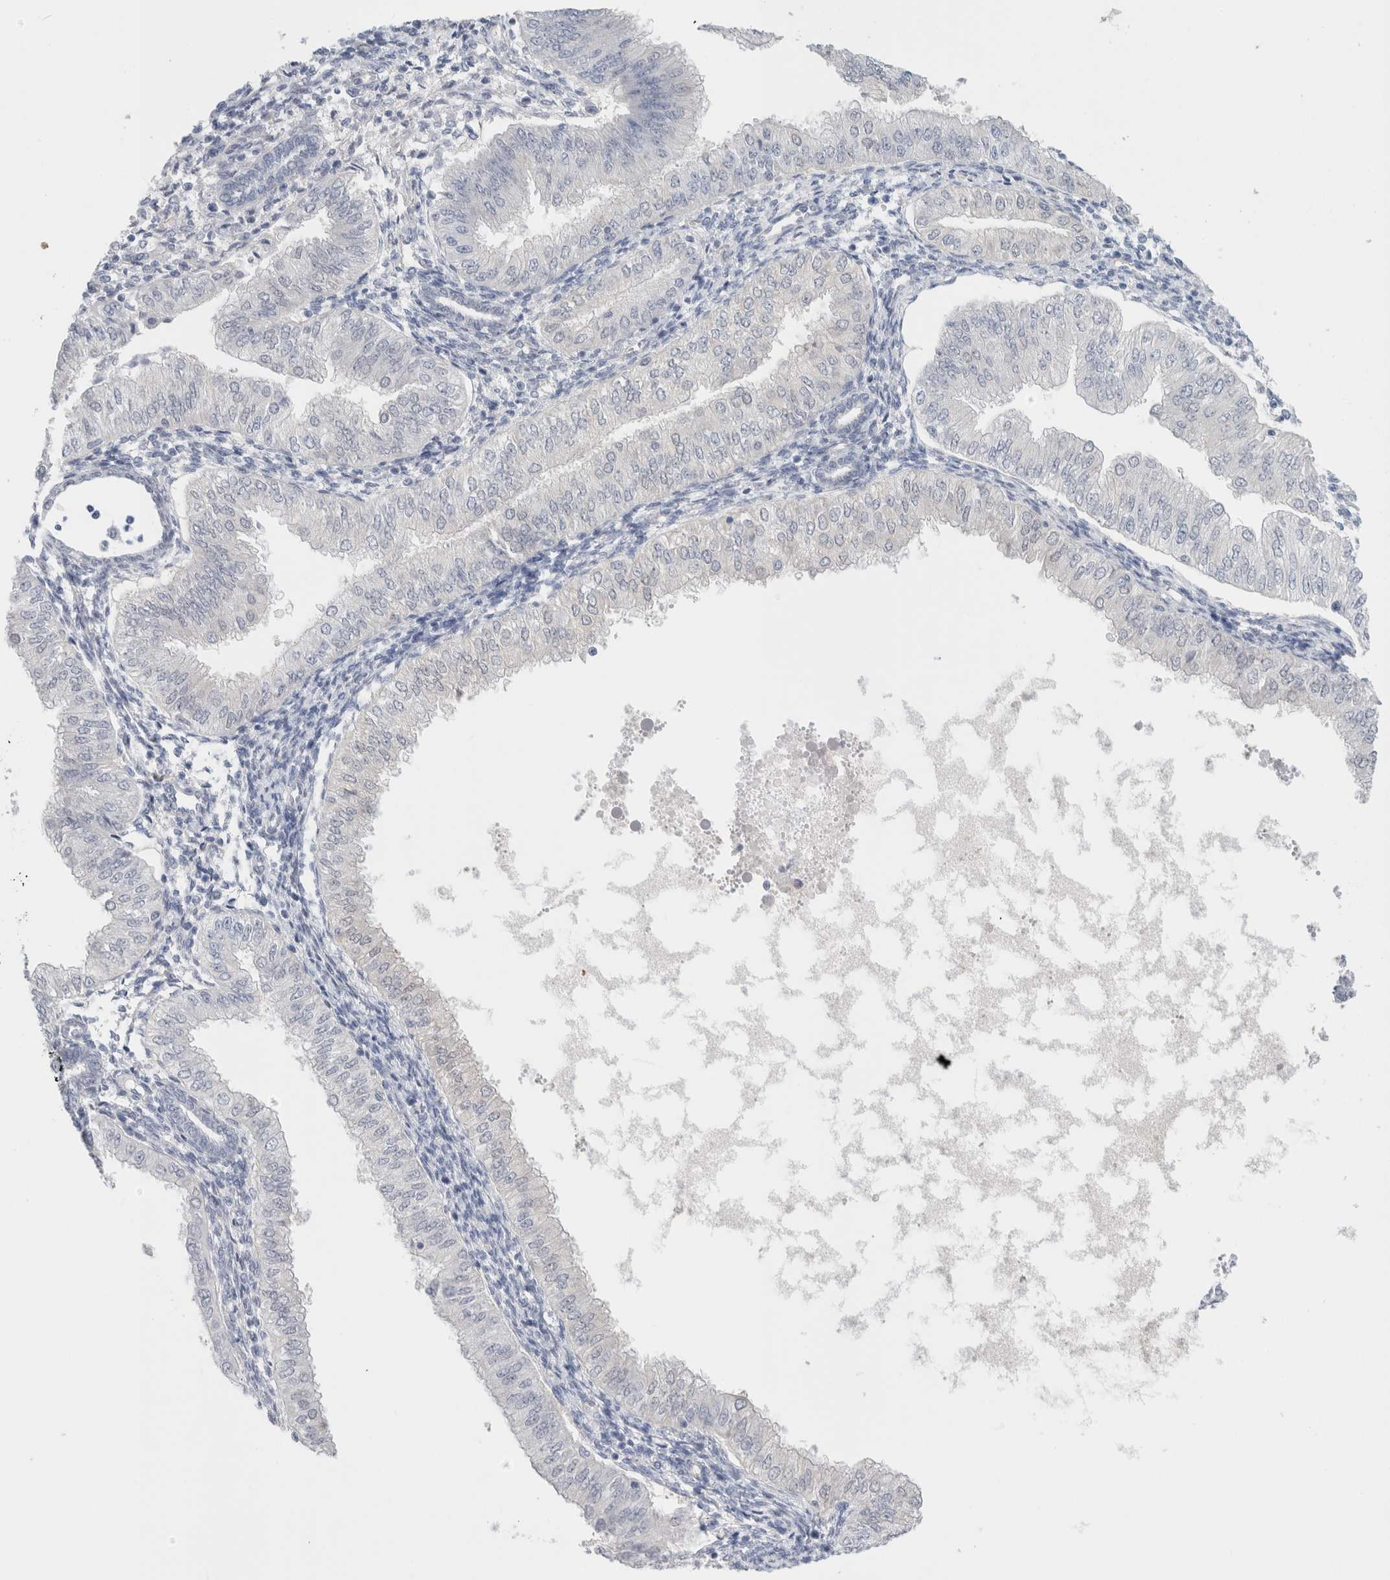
{"staining": {"intensity": "negative", "quantity": "none", "location": "none"}, "tissue": "endometrial cancer", "cell_type": "Tumor cells", "image_type": "cancer", "snomed": [{"axis": "morphology", "description": "Normal tissue, NOS"}, {"axis": "morphology", "description": "Adenocarcinoma, NOS"}, {"axis": "topography", "description": "Endometrium"}], "caption": "Histopathology image shows no significant protein expression in tumor cells of endometrial cancer (adenocarcinoma).", "gene": "RTN4", "patient": {"sex": "female", "age": 53}}